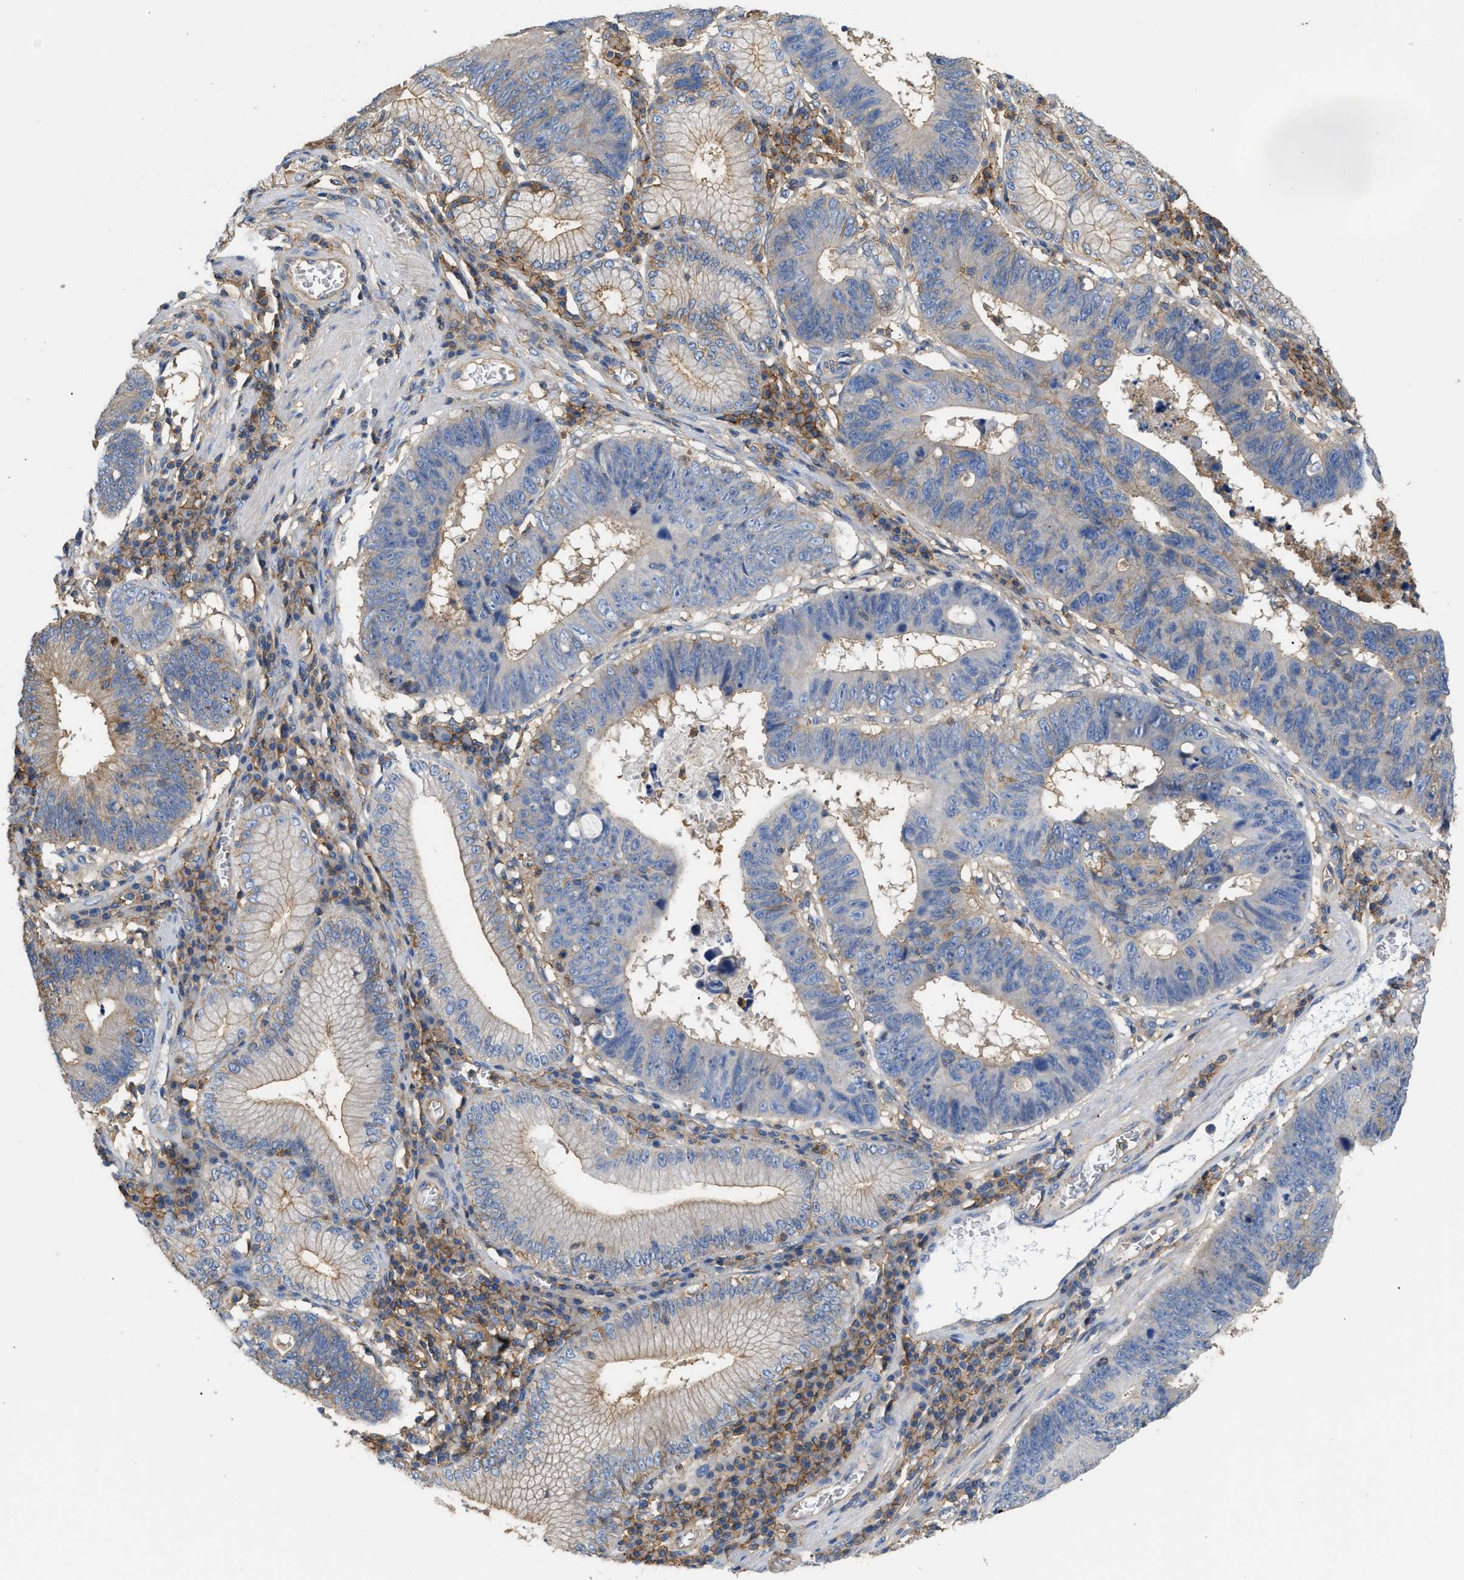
{"staining": {"intensity": "moderate", "quantity": "25%-75%", "location": "cytoplasmic/membranous"}, "tissue": "stomach cancer", "cell_type": "Tumor cells", "image_type": "cancer", "snomed": [{"axis": "morphology", "description": "Adenocarcinoma, NOS"}, {"axis": "topography", "description": "Stomach"}], "caption": "Stomach cancer stained with DAB immunohistochemistry (IHC) reveals medium levels of moderate cytoplasmic/membranous expression in about 25%-75% of tumor cells. The protein is stained brown, and the nuclei are stained in blue (DAB (3,3'-diaminobenzidine) IHC with brightfield microscopy, high magnification).", "gene": "GNB4", "patient": {"sex": "male", "age": 59}}